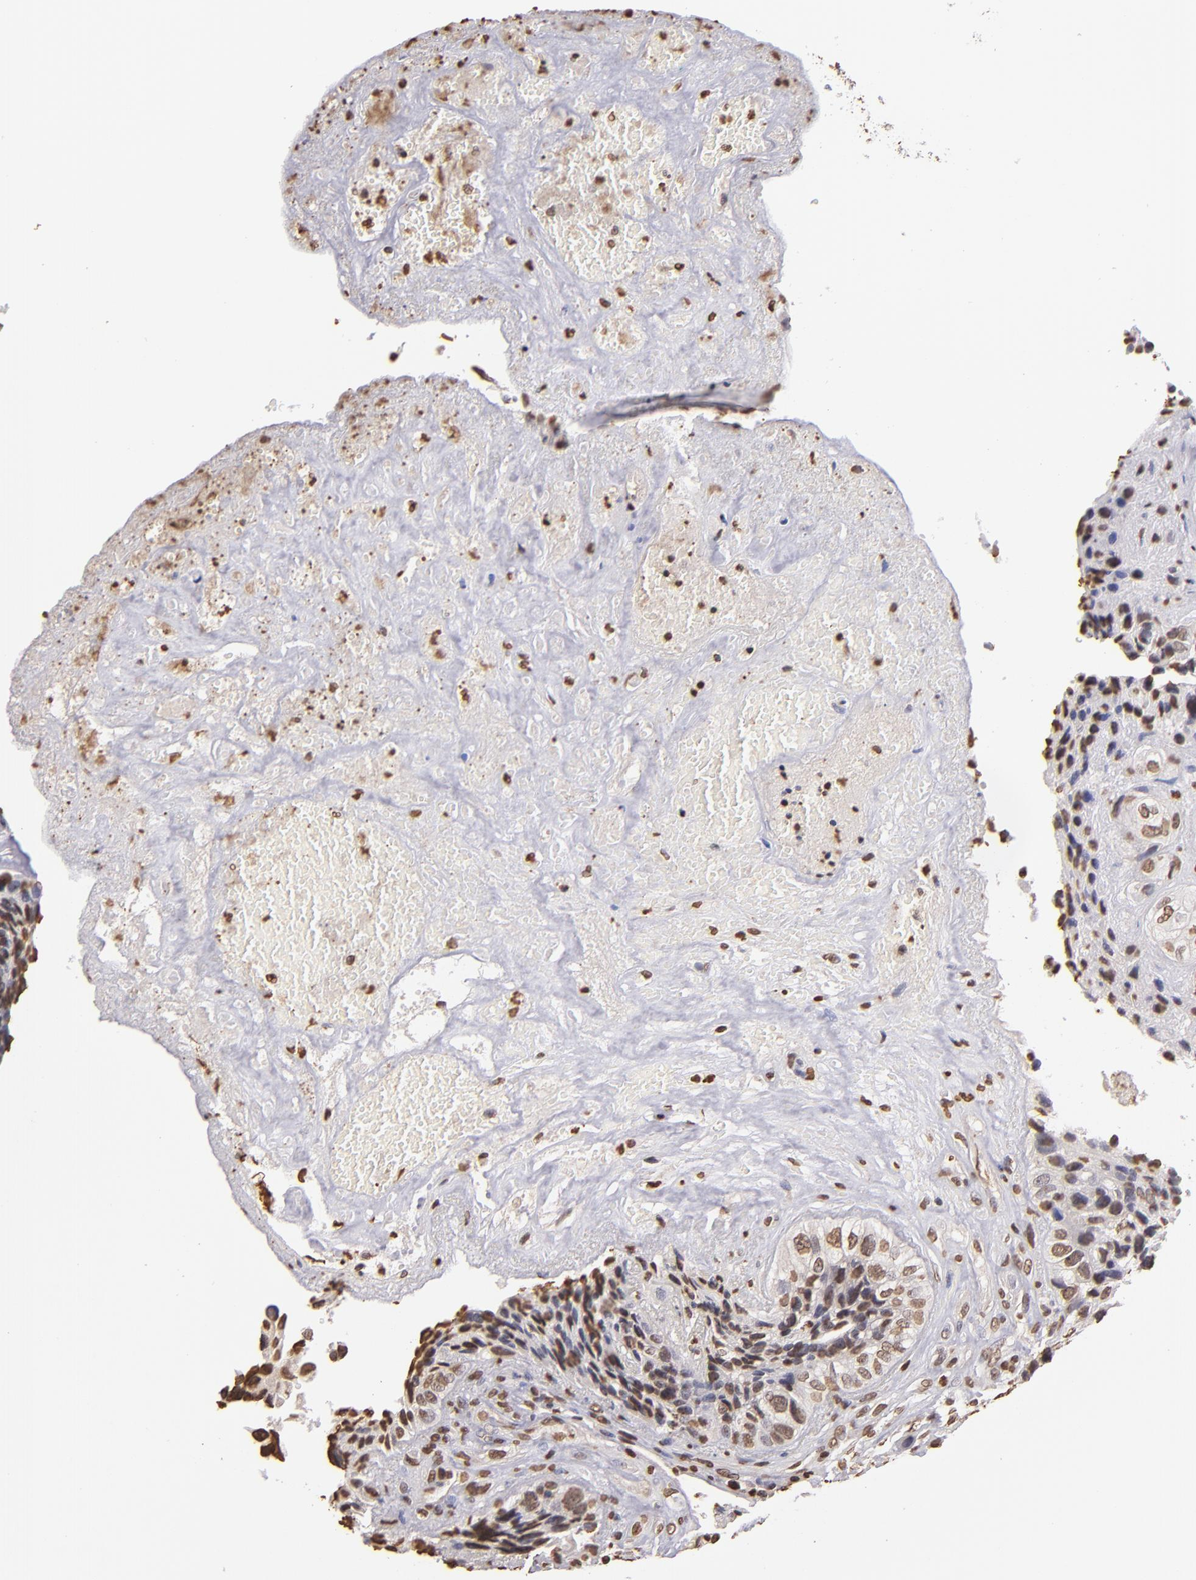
{"staining": {"intensity": "weak", "quantity": ">75%", "location": "nuclear"}, "tissue": "breast cancer", "cell_type": "Tumor cells", "image_type": "cancer", "snomed": [{"axis": "morphology", "description": "Neoplasm, malignant, NOS"}, {"axis": "topography", "description": "Breast"}], "caption": "Weak nuclear expression for a protein is present in about >75% of tumor cells of breast cancer using immunohistochemistry (IHC).", "gene": "LBX1", "patient": {"sex": "female", "age": 50}}